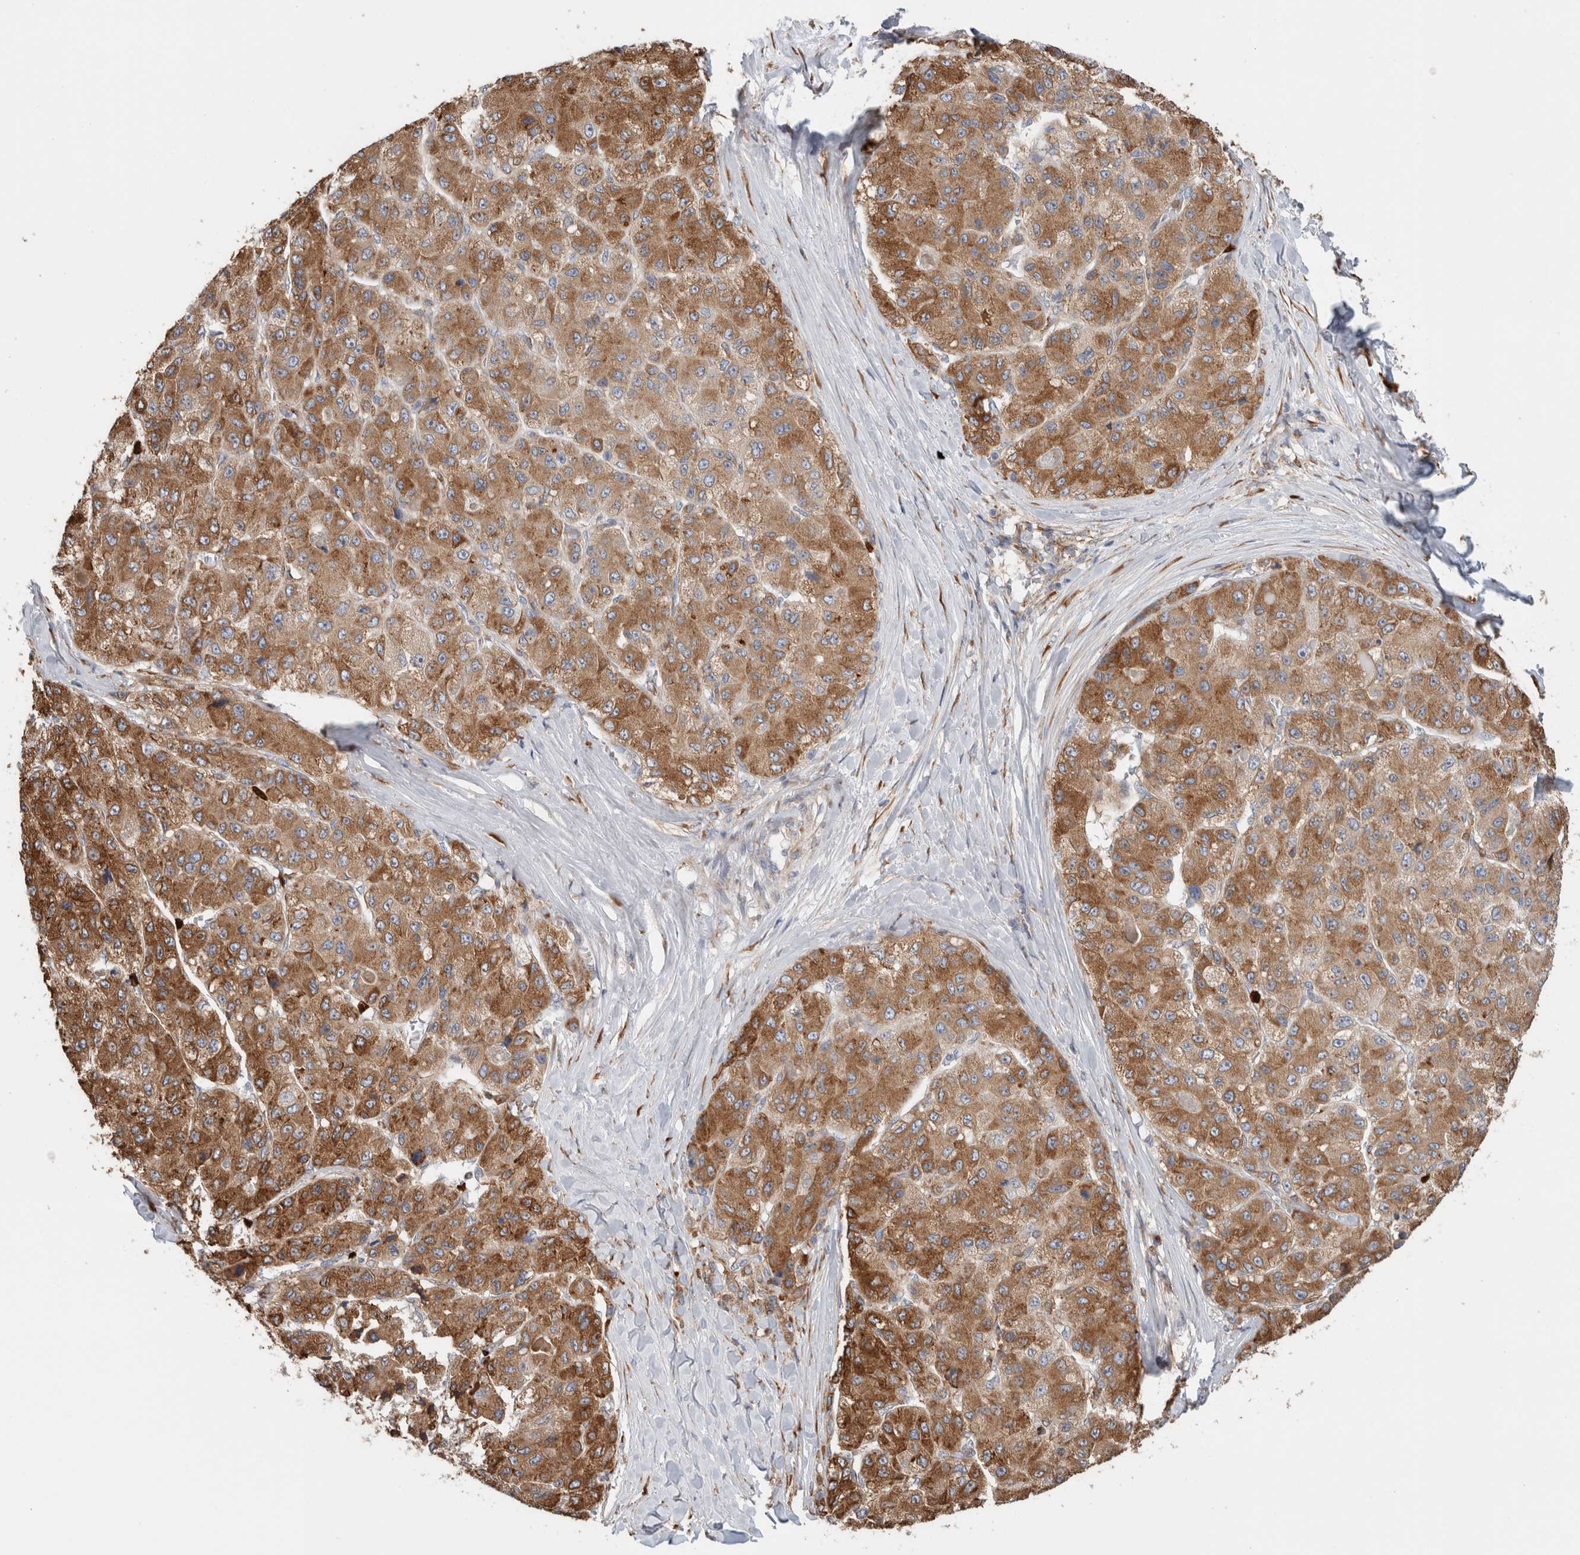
{"staining": {"intensity": "moderate", "quantity": ">75%", "location": "cytoplasmic/membranous"}, "tissue": "liver cancer", "cell_type": "Tumor cells", "image_type": "cancer", "snomed": [{"axis": "morphology", "description": "Carcinoma, Hepatocellular, NOS"}, {"axis": "topography", "description": "Liver"}], "caption": "DAB (3,3'-diaminobenzidine) immunohistochemical staining of human liver cancer (hepatocellular carcinoma) shows moderate cytoplasmic/membranous protein positivity in about >75% of tumor cells.", "gene": "P4HA1", "patient": {"sex": "male", "age": 80}}